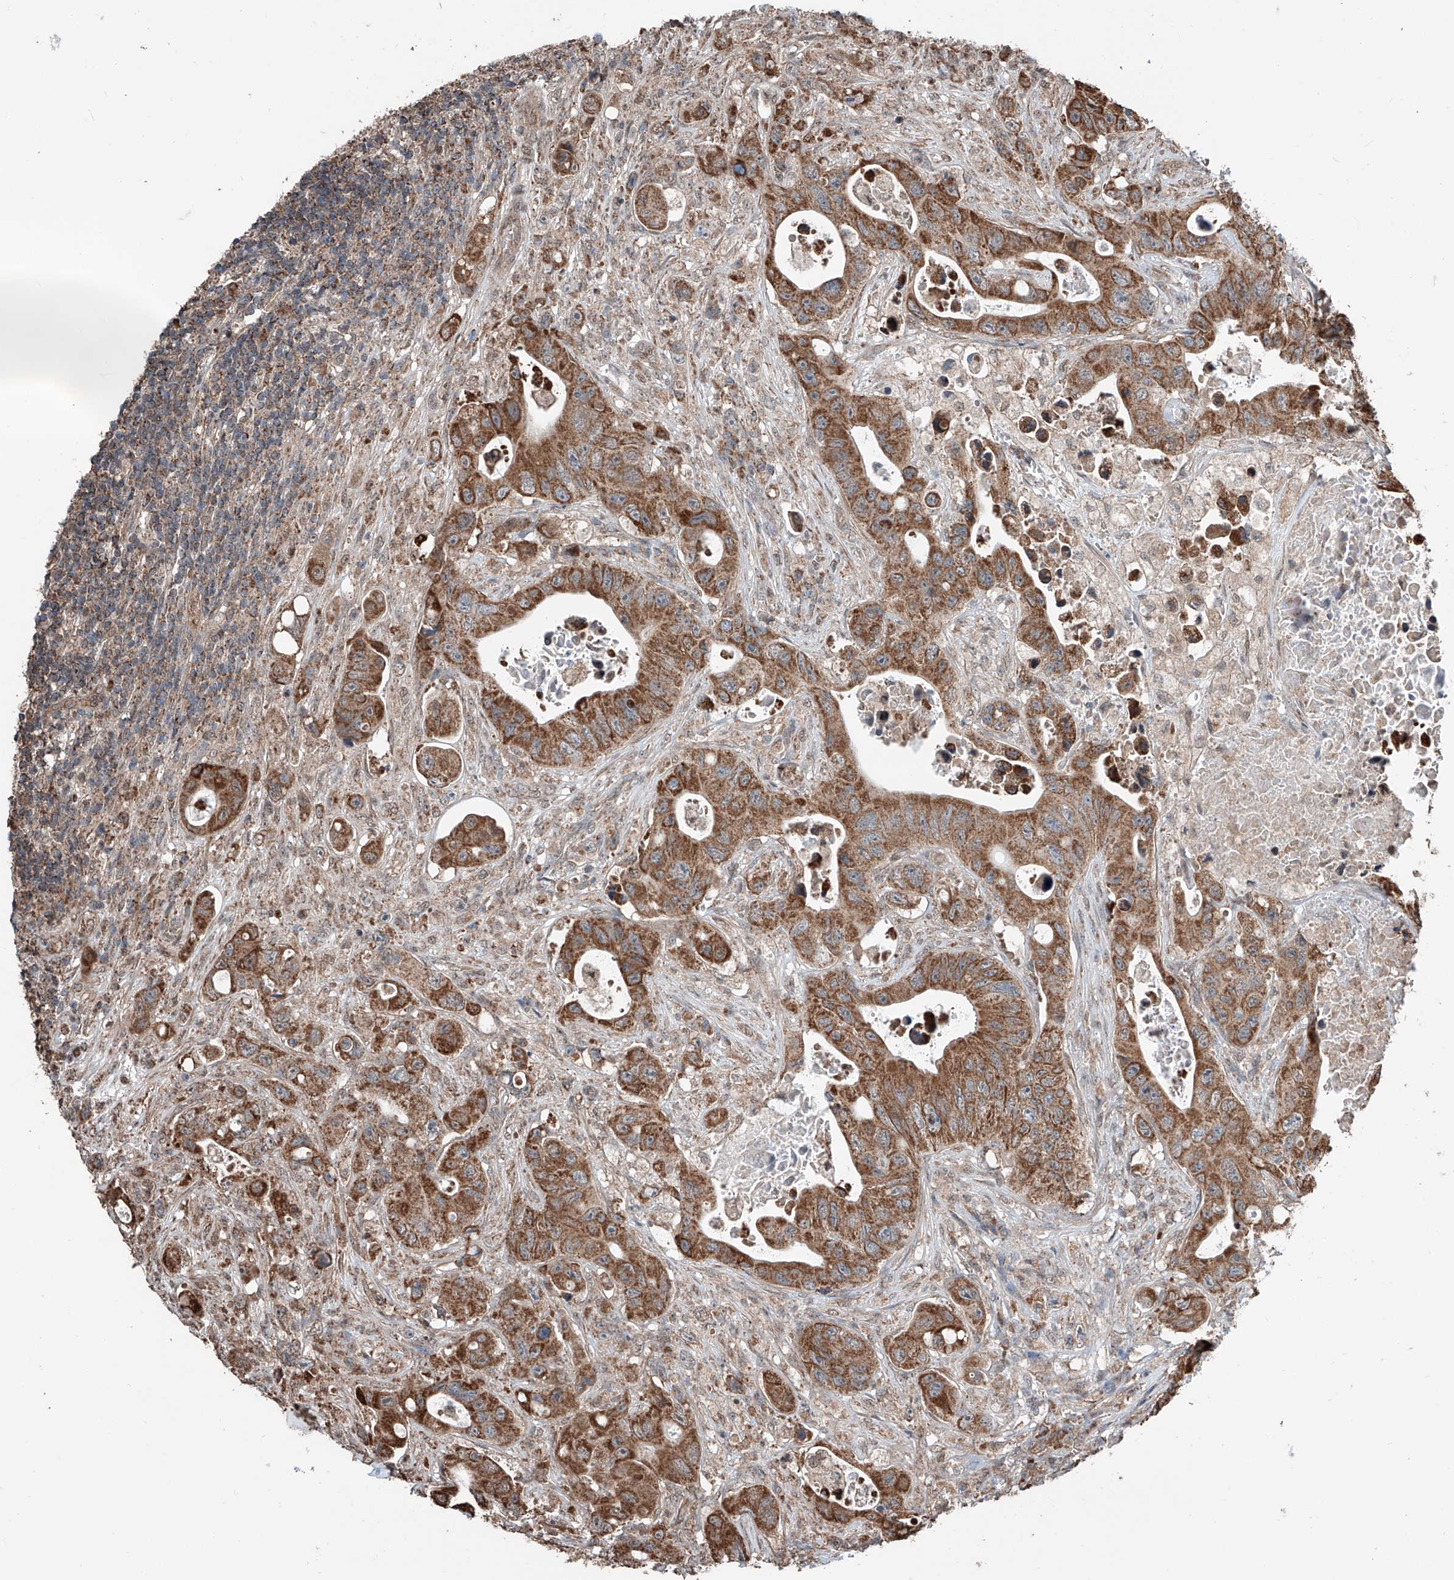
{"staining": {"intensity": "strong", "quantity": ">75%", "location": "cytoplasmic/membranous"}, "tissue": "colorectal cancer", "cell_type": "Tumor cells", "image_type": "cancer", "snomed": [{"axis": "morphology", "description": "Adenocarcinoma, NOS"}, {"axis": "topography", "description": "Colon"}], "caption": "Immunohistochemical staining of colorectal adenocarcinoma reveals high levels of strong cytoplasmic/membranous protein expression in about >75% of tumor cells.", "gene": "ZNF445", "patient": {"sex": "female", "age": 46}}